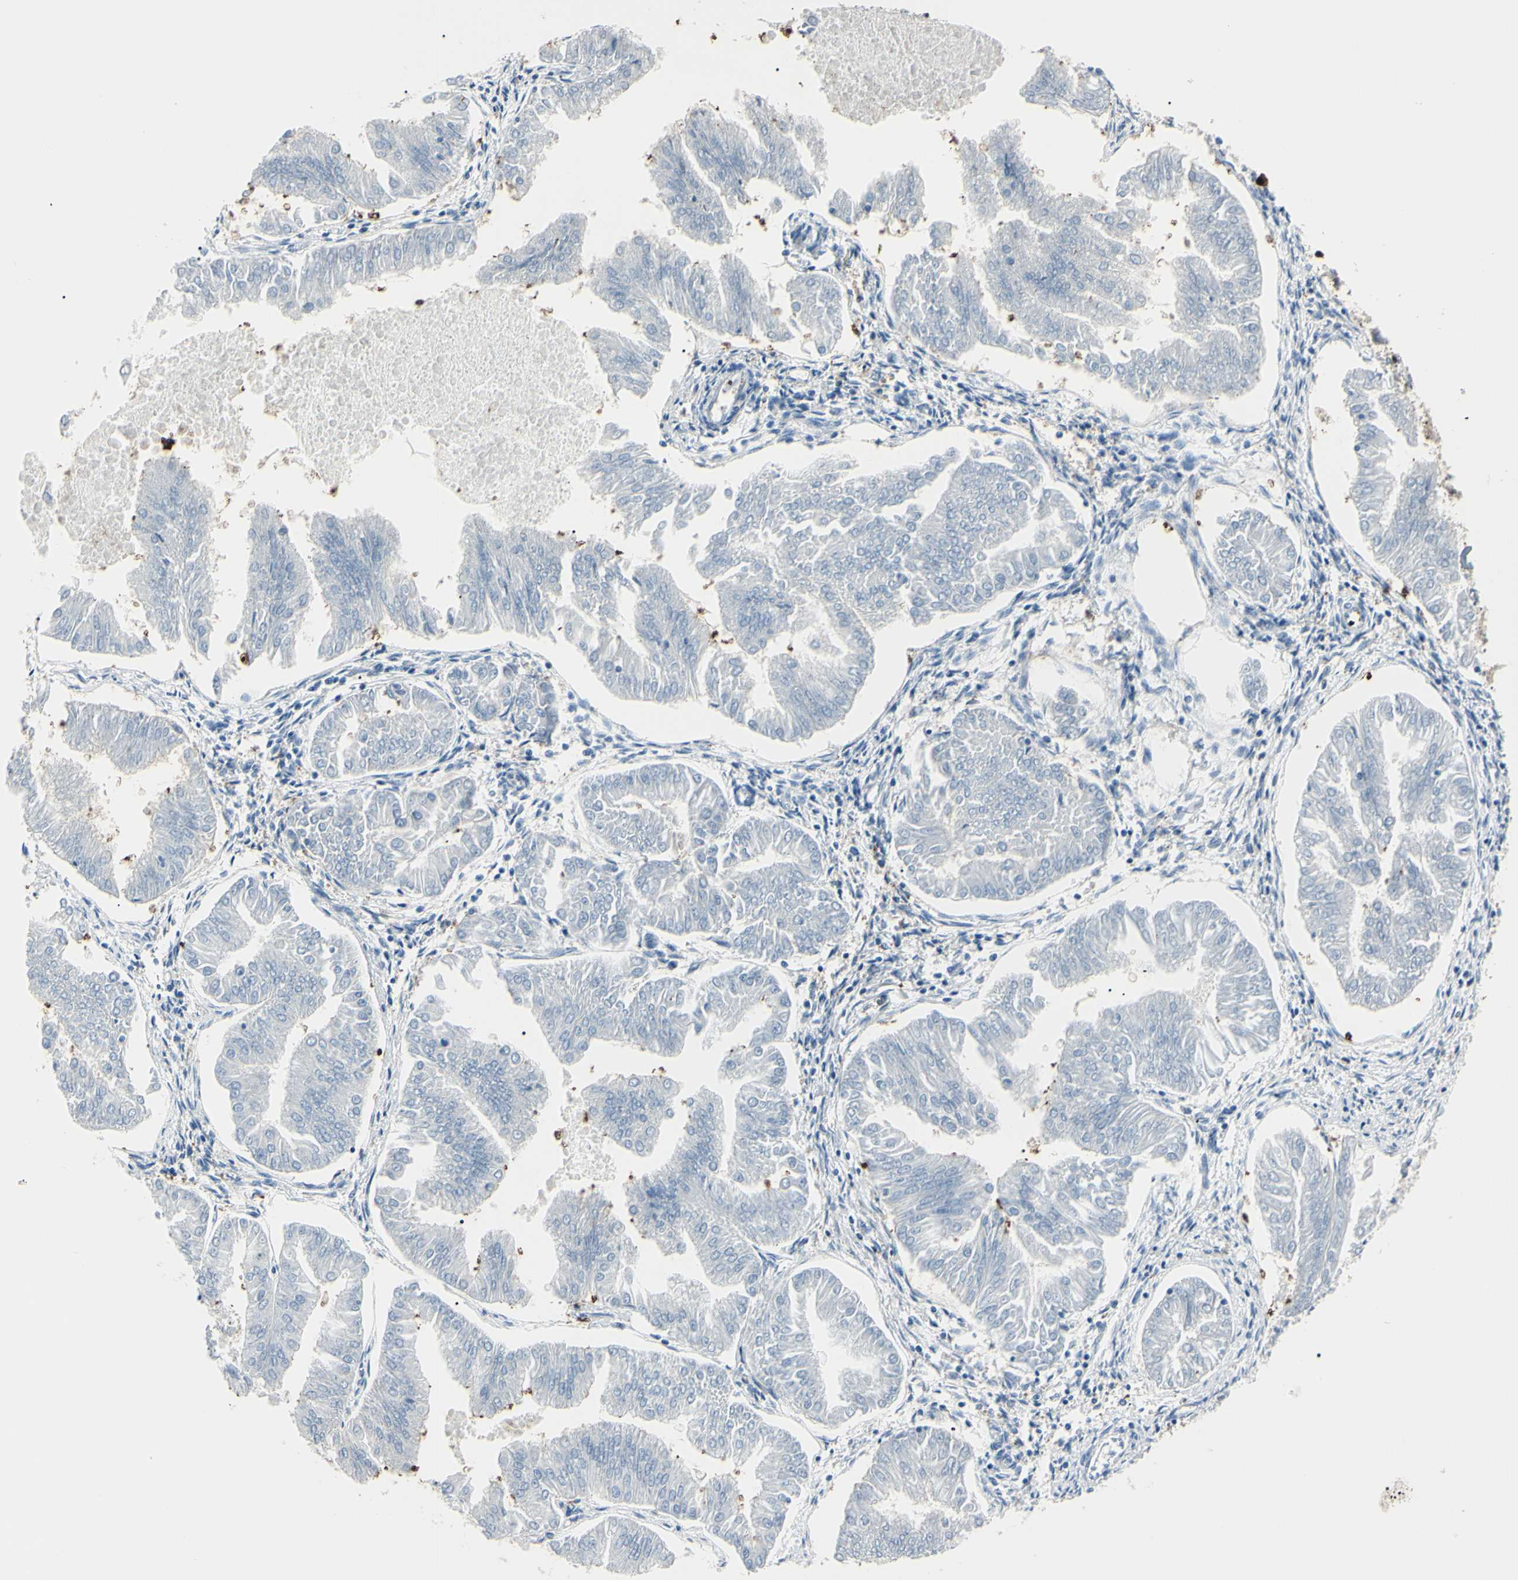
{"staining": {"intensity": "negative", "quantity": "none", "location": "none"}, "tissue": "endometrial cancer", "cell_type": "Tumor cells", "image_type": "cancer", "snomed": [{"axis": "morphology", "description": "Adenocarcinoma, NOS"}, {"axis": "topography", "description": "Endometrium"}], "caption": "The micrograph shows no significant positivity in tumor cells of endometrial adenocarcinoma. (Stains: DAB (3,3'-diaminobenzidine) immunohistochemistry (IHC) with hematoxylin counter stain, Microscopy: brightfield microscopy at high magnification).", "gene": "PGK1", "patient": {"sex": "female", "age": 53}}